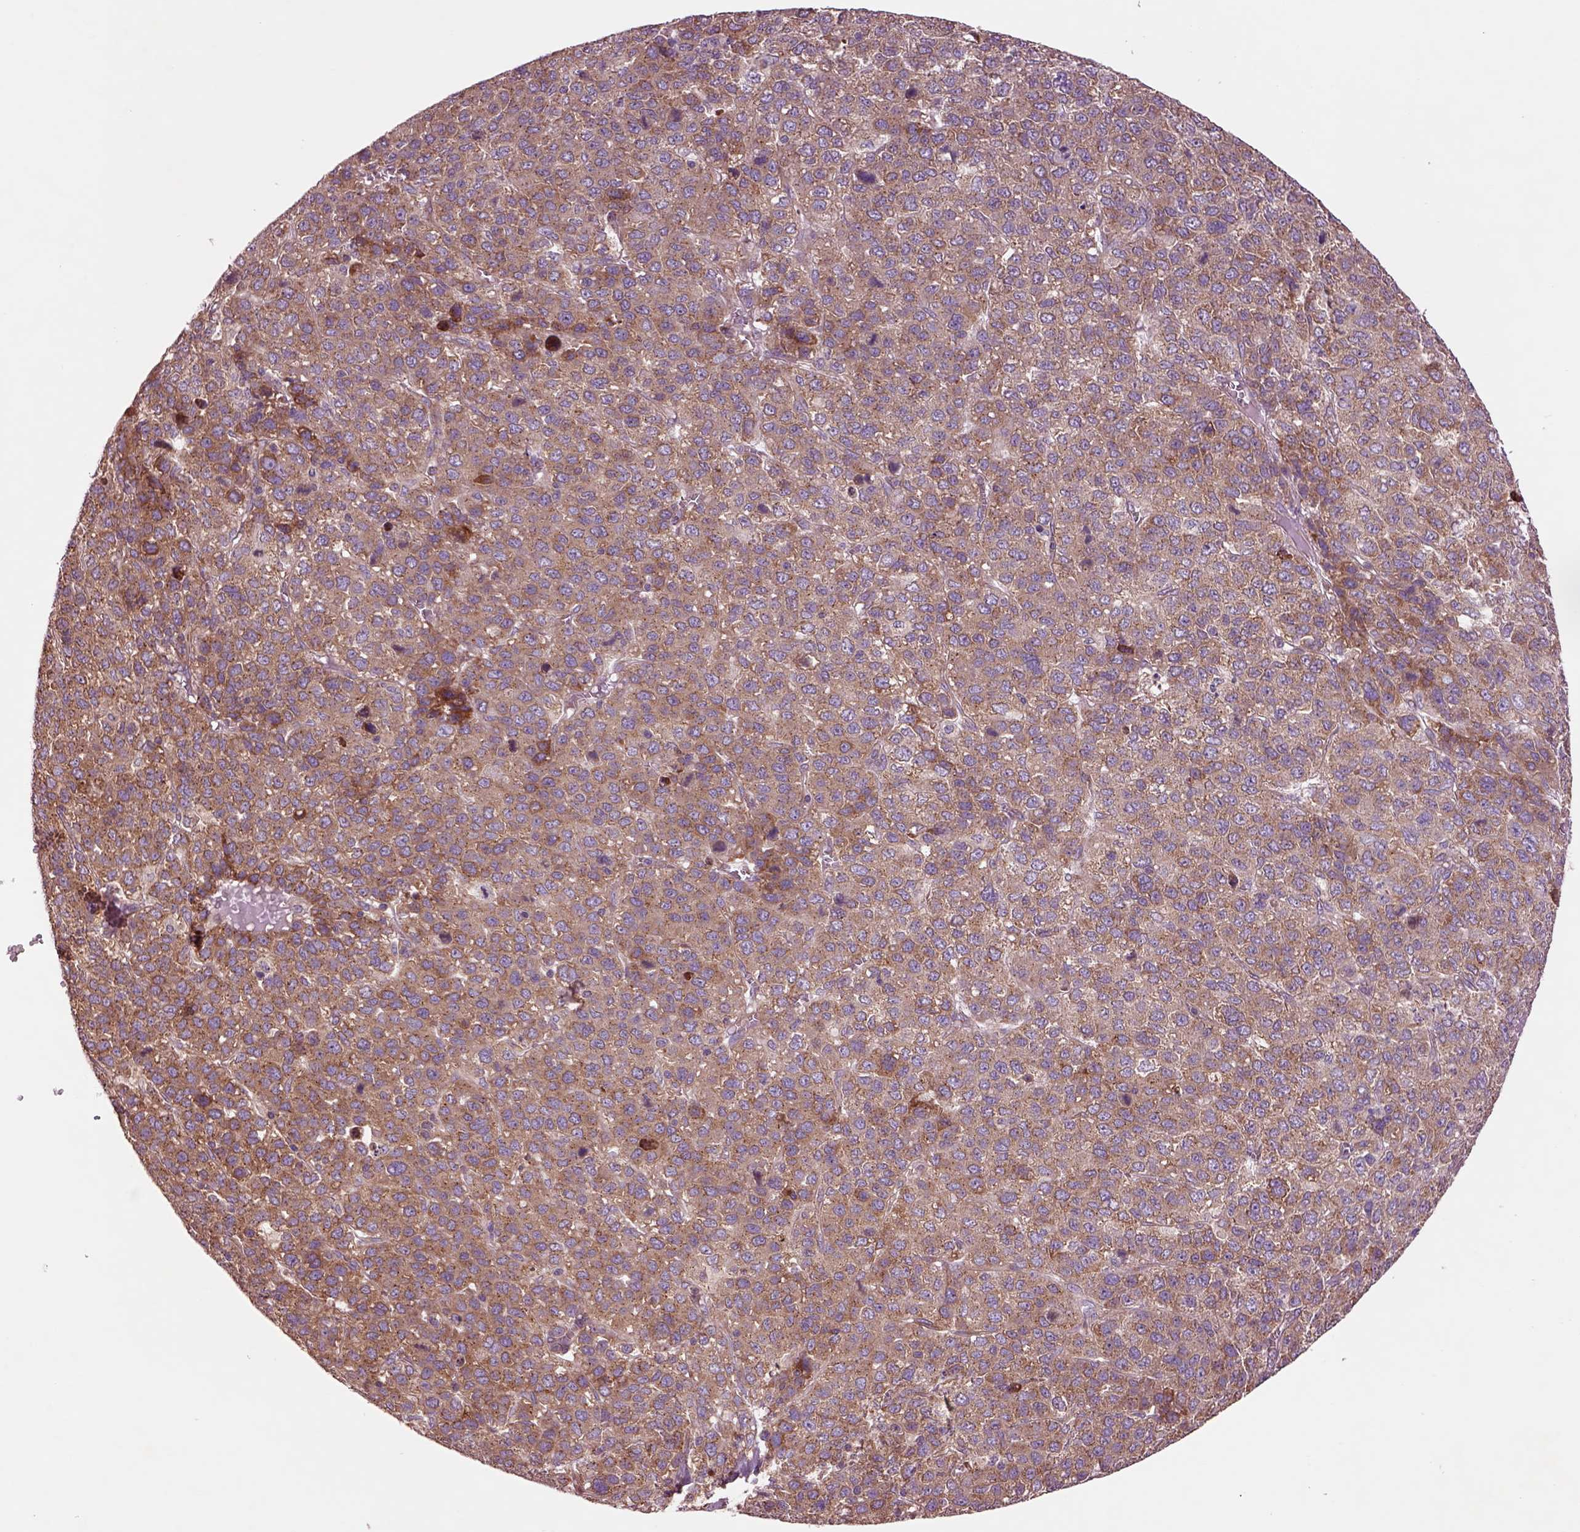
{"staining": {"intensity": "moderate", "quantity": ">75%", "location": "cytoplasmic/membranous"}, "tissue": "liver cancer", "cell_type": "Tumor cells", "image_type": "cancer", "snomed": [{"axis": "morphology", "description": "Carcinoma, Hepatocellular, NOS"}, {"axis": "topography", "description": "Liver"}], "caption": "Immunohistochemical staining of human liver hepatocellular carcinoma displays medium levels of moderate cytoplasmic/membranous expression in about >75% of tumor cells.", "gene": "SEC23A", "patient": {"sex": "male", "age": 69}}